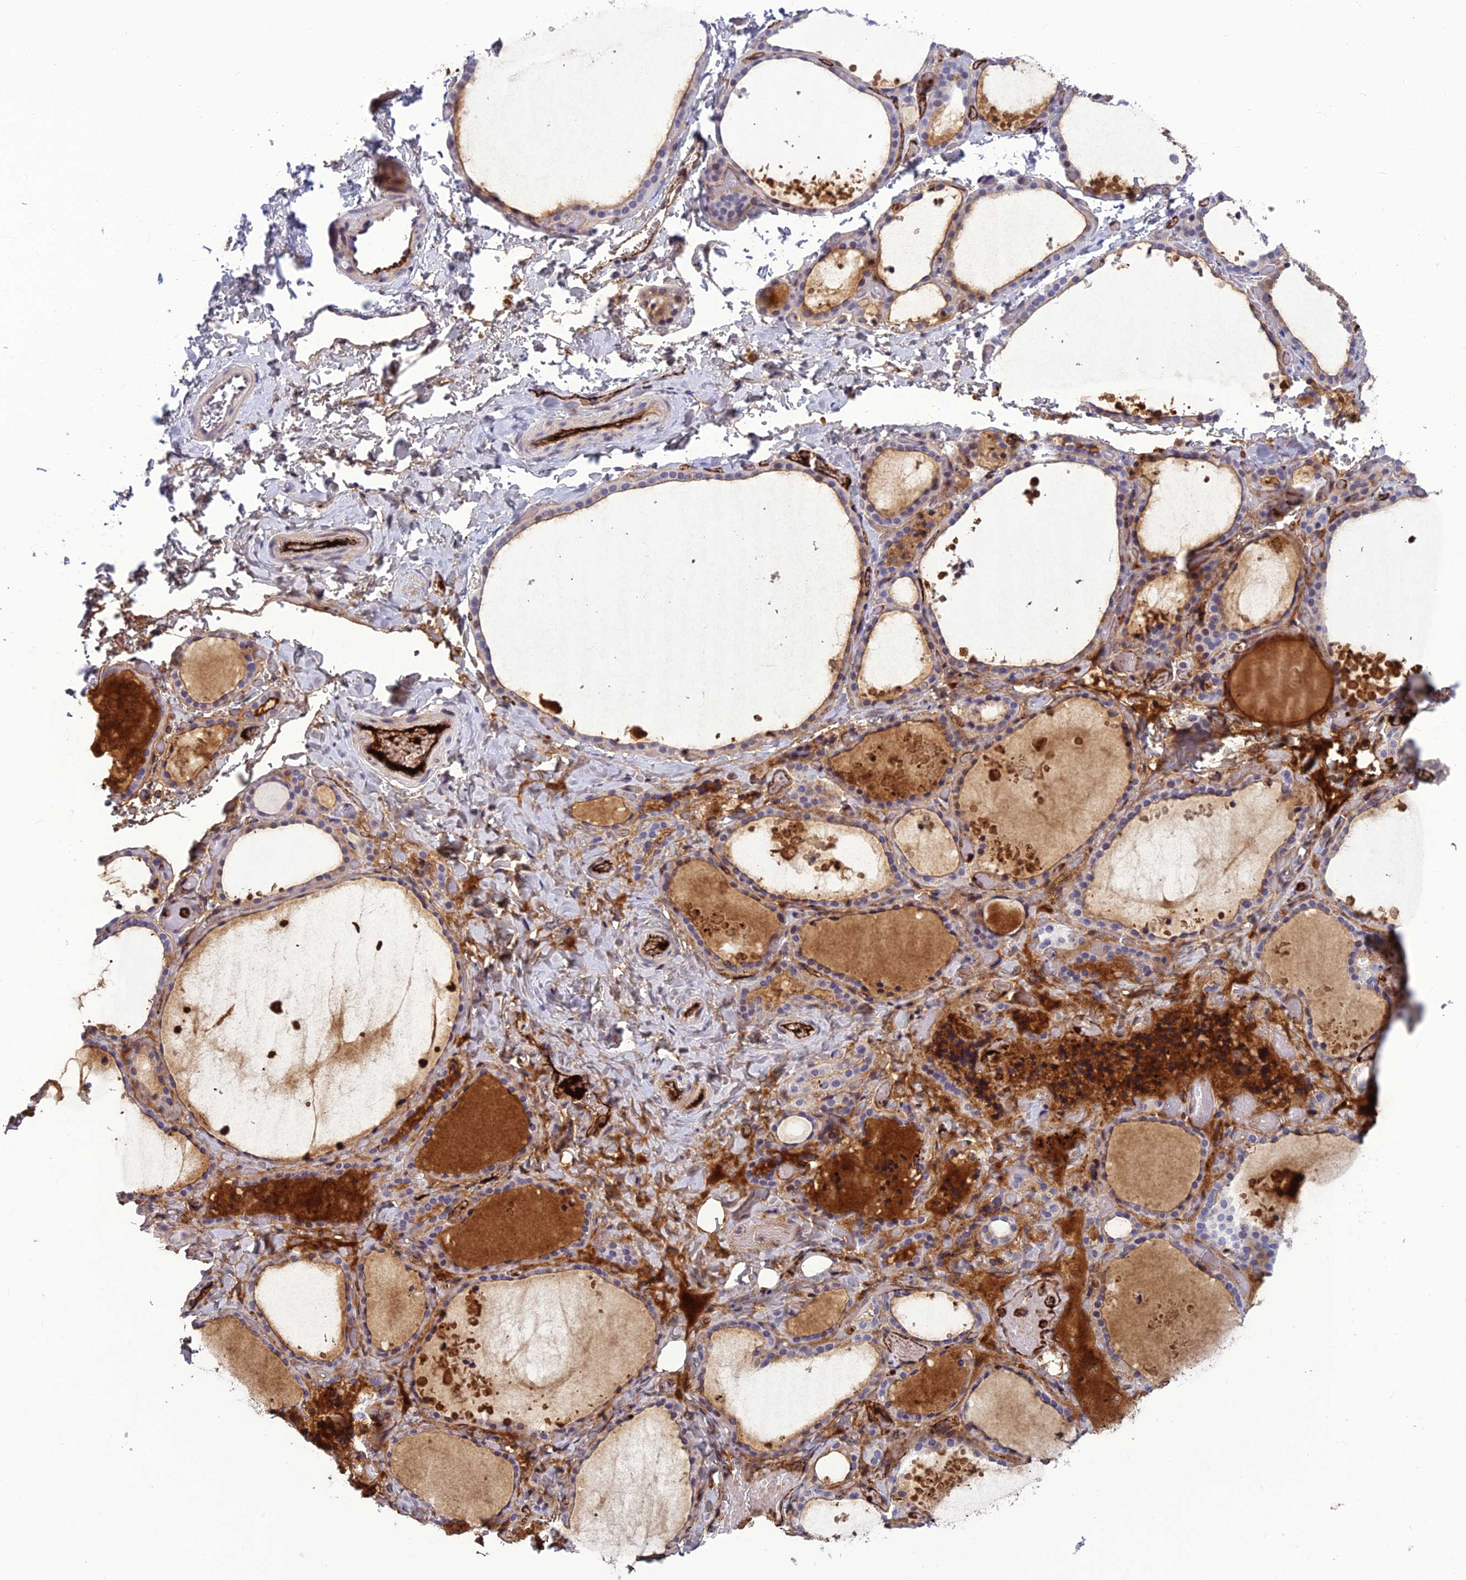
{"staining": {"intensity": "weak", "quantity": "<25%", "location": "cytoplasmic/membranous,nuclear"}, "tissue": "thyroid gland", "cell_type": "Glandular cells", "image_type": "normal", "snomed": [{"axis": "morphology", "description": "Normal tissue, NOS"}, {"axis": "topography", "description": "Thyroid gland"}], "caption": "DAB immunohistochemical staining of normal thyroid gland shows no significant positivity in glandular cells.", "gene": "CLEC11A", "patient": {"sex": "female", "age": 44}}